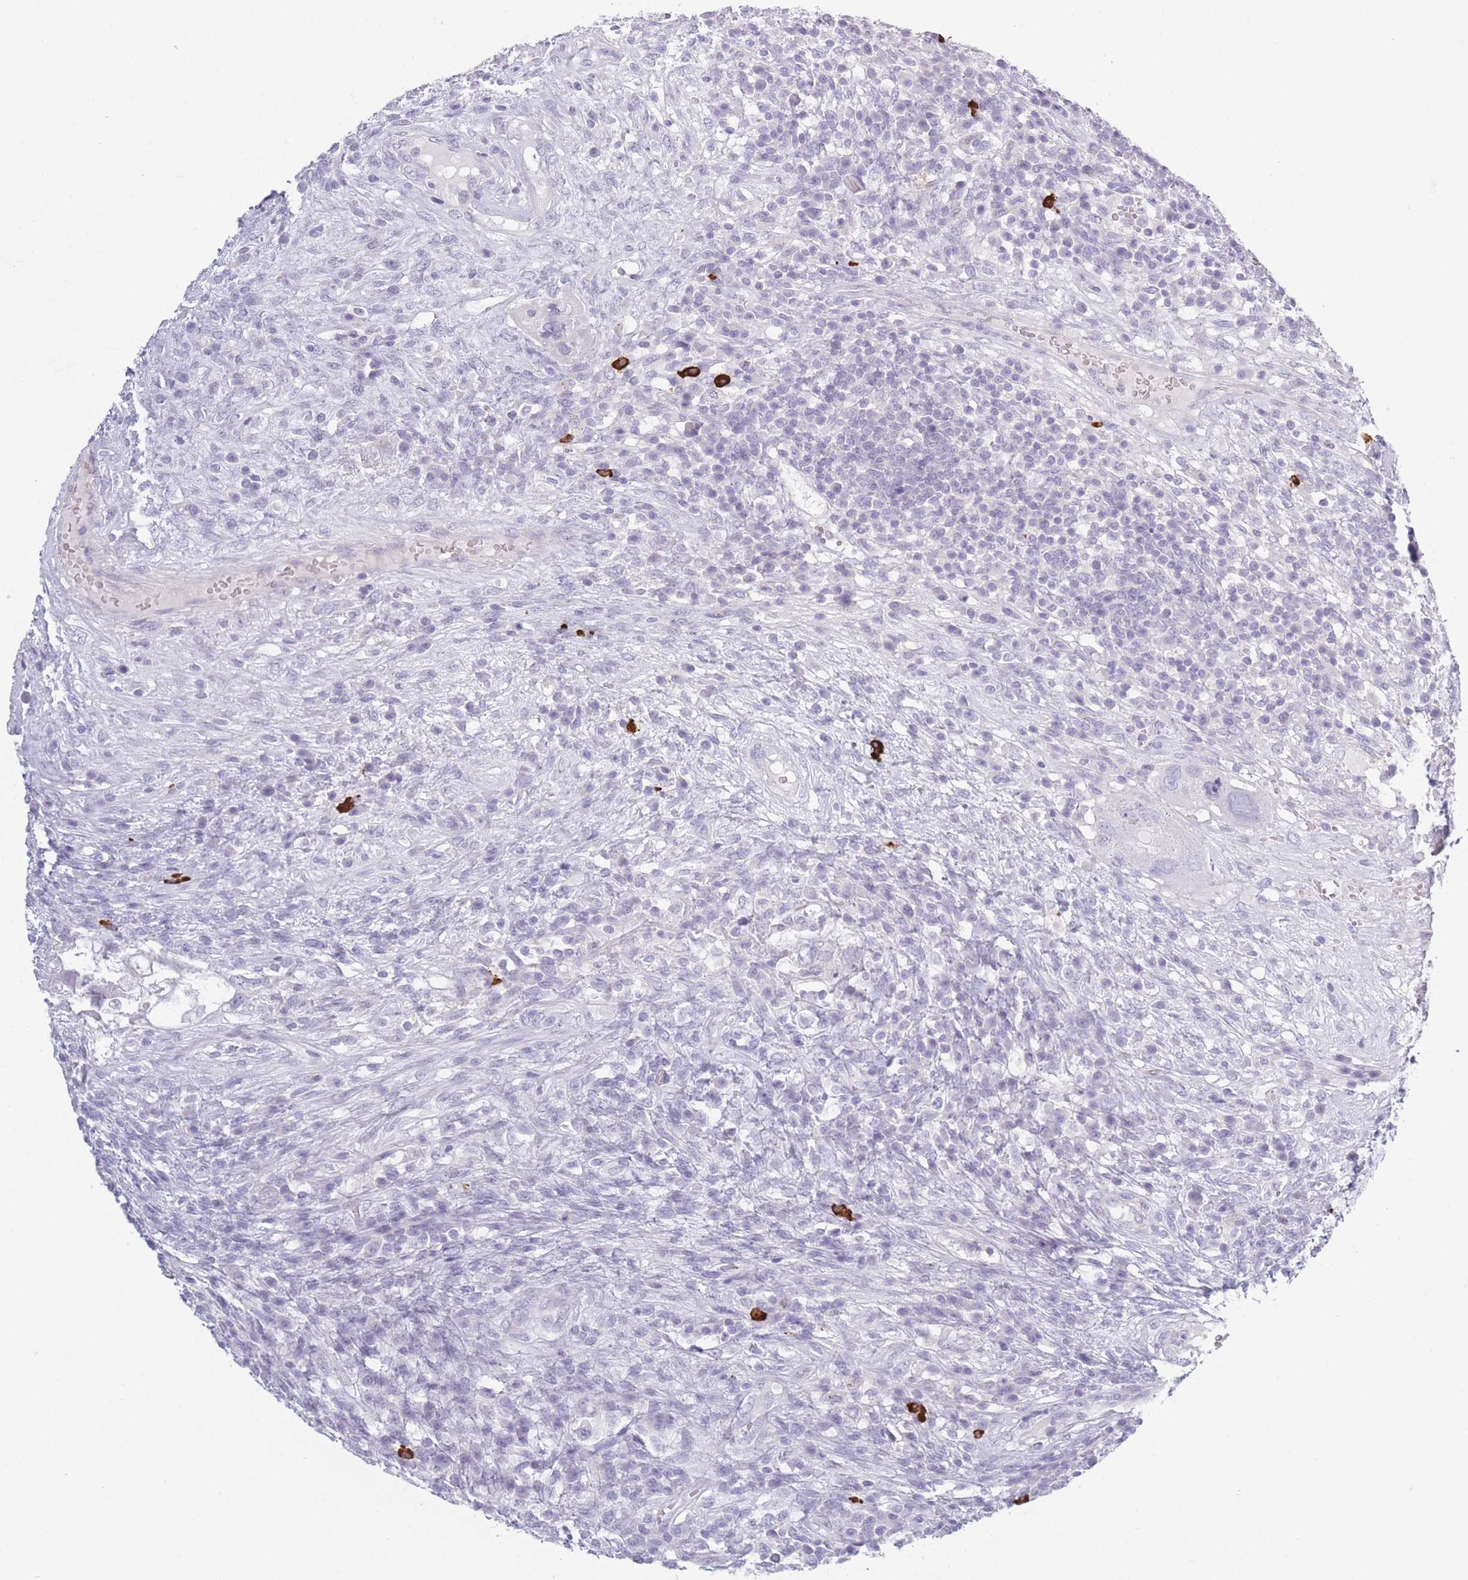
{"staining": {"intensity": "negative", "quantity": "none", "location": "none"}, "tissue": "testis cancer", "cell_type": "Tumor cells", "image_type": "cancer", "snomed": [{"axis": "morphology", "description": "Carcinoma, Embryonal, NOS"}, {"axis": "topography", "description": "Testis"}], "caption": "Tumor cells are negative for brown protein staining in testis cancer.", "gene": "PLEKHG2", "patient": {"sex": "male", "age": 26}}